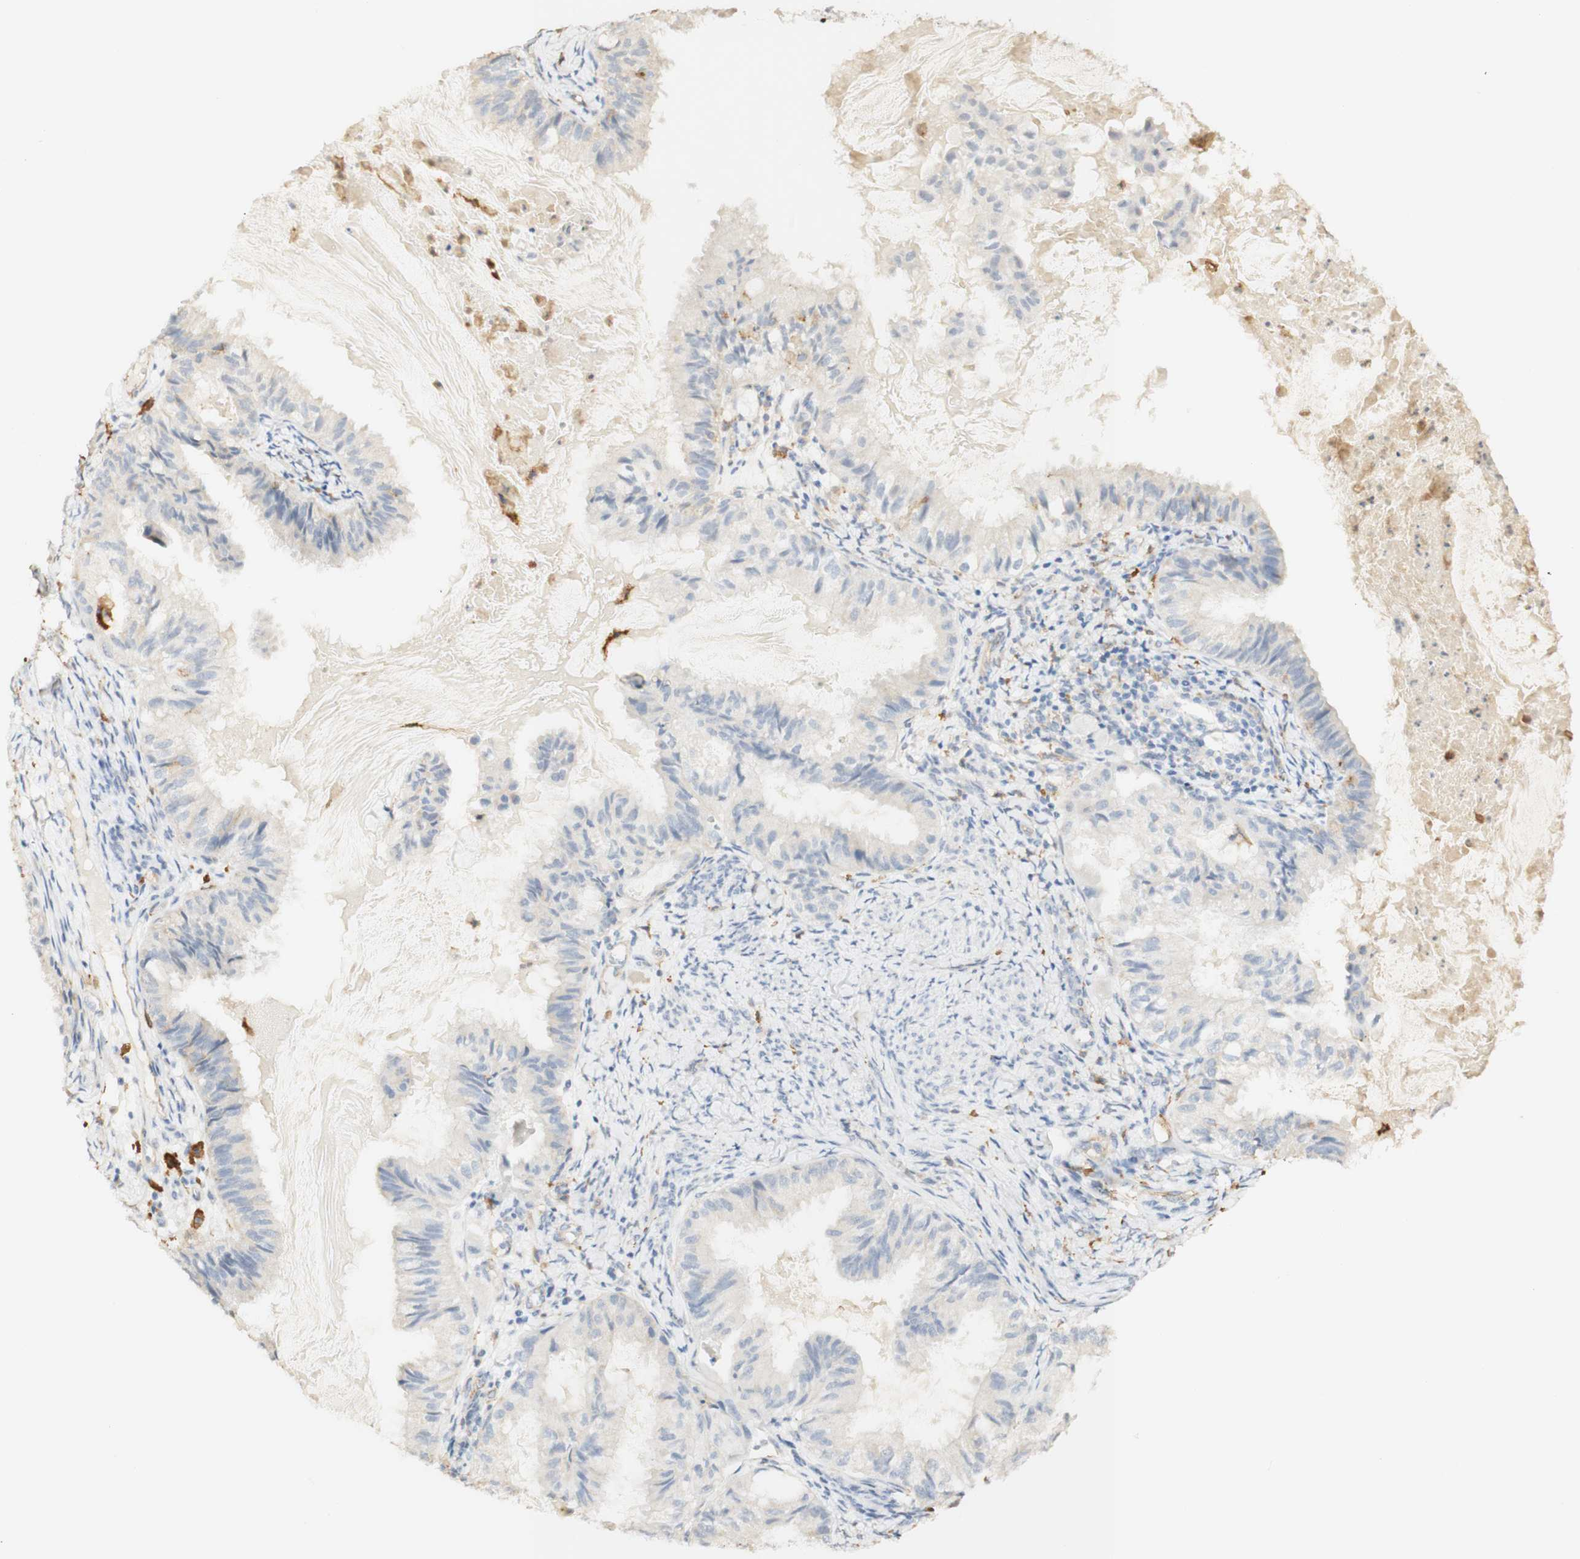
{"staining": {"intensity": "weak", "quantity": "<25%", "location": "cytoplasmic/membranous"}, "tissue": "cervical cancer", "cell_type": "Tumor cells", "image_type": "cancer", "snomed": [{"axis": "morphology", "description": "Normal tissue, NOS"}, {"axis": "morphology", "description": "Adenocarcinoma, NOS"}, {"axis": "topography", "description": "Cervix"}, {"axis": "topography", "description": "Endometrium"}], "caption": "There is no significant staining in tumor cells of cervical cancer.", "gene": "FCGRT", "patient": {"sex": "female", "age": 86}}